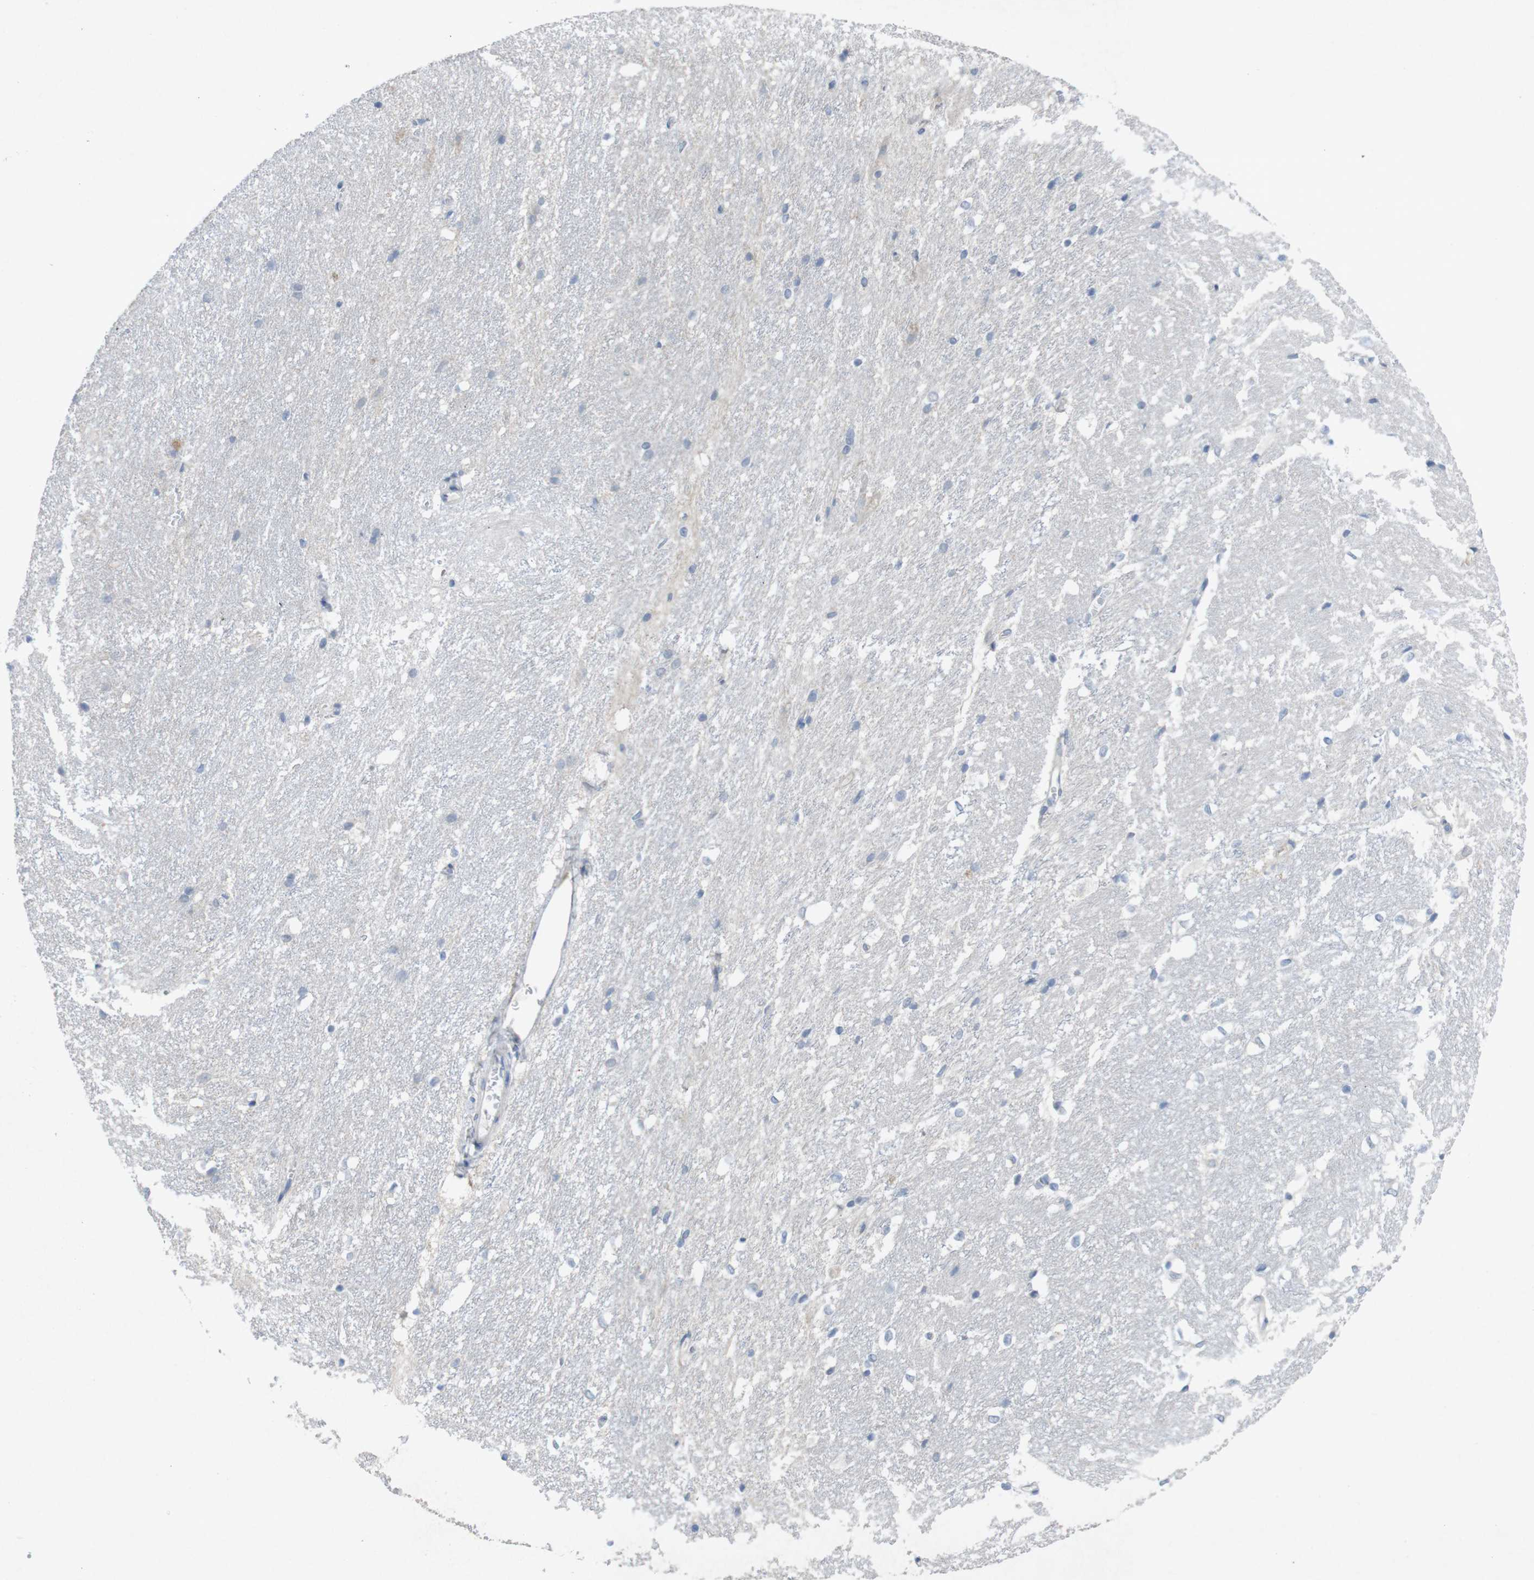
{"staining": {"intensity": "negative", "quantity": "none", "location": "none"}, "tissue": "hippocampus", "cell_type": "Glial cells", "image_type": "normal", "snomed": [{"axis": "morphology", "description": "Normal tissue, NOS"}, {"axis": "topography", "description": "Hippocampus"}], "caption": "Immunohistochemistry (IHC) photomicrograph of unremarkable hippocampus stained for a protein (brown), which demonstrates no positivity in glial cells.", "gene": "SLAMF7", "patient": {"sex": "female", "age": 19}}